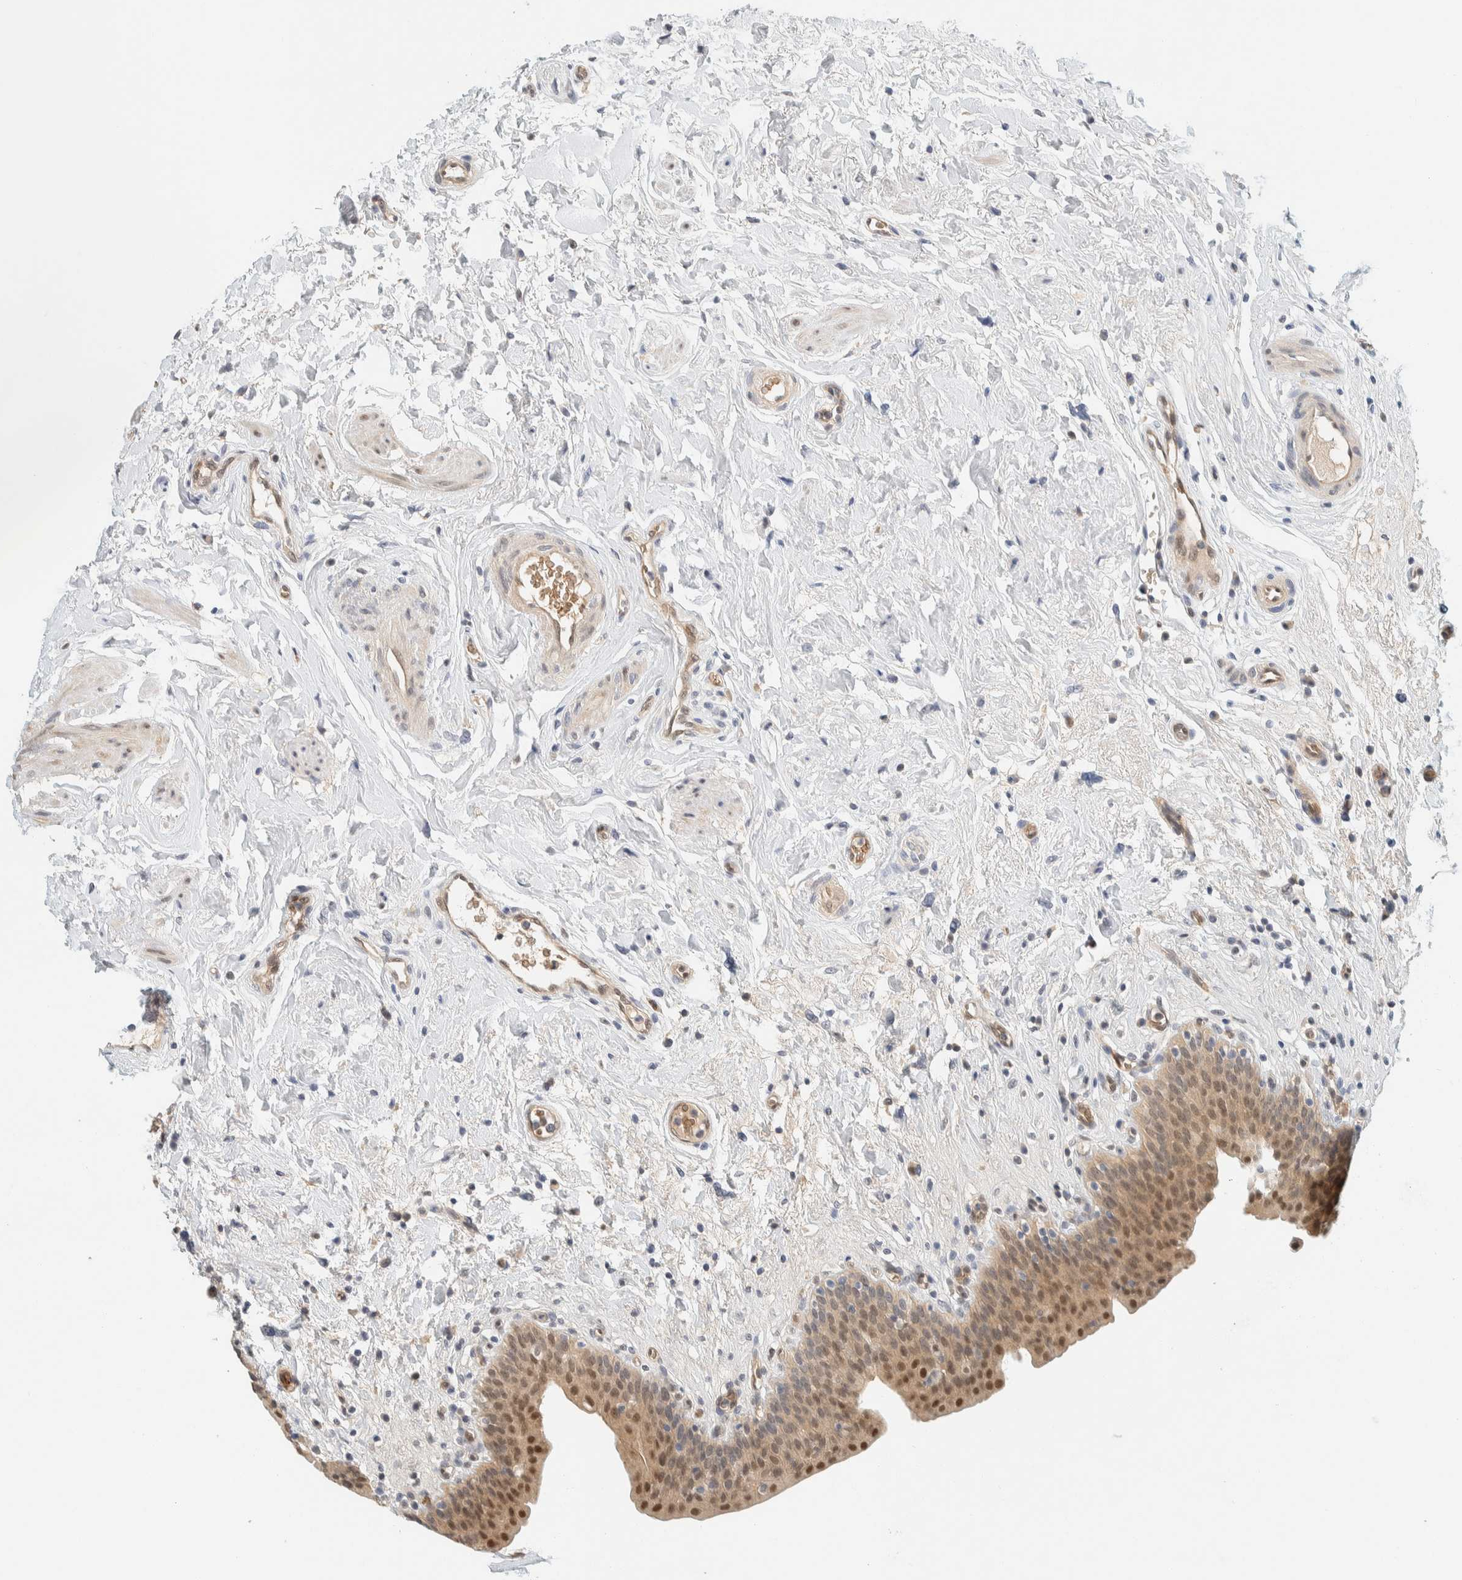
{"staining": {"intensity": "moderate", "quantity": ">75%", "location": "cytoplasmic/membranous,nuclear"}, "tissue": "urinary bladder", "cell_type": "Urothelial cells", "image_type": "normal", "snomed": [{"axis": "morphology", "description": "Normal tissue, NOS"}, {"axis": "topography", "description": "Urinary bladder"}], "caption": "This photomicrograph displays IHC staining of unremarkable human urinary bladder, with medium moderate cytoplasmic/membranous,nuclear expression in about >75% of urothelial cells.", "gene": "TSTD2", "patient": {"sex": "male", "age": 83}}